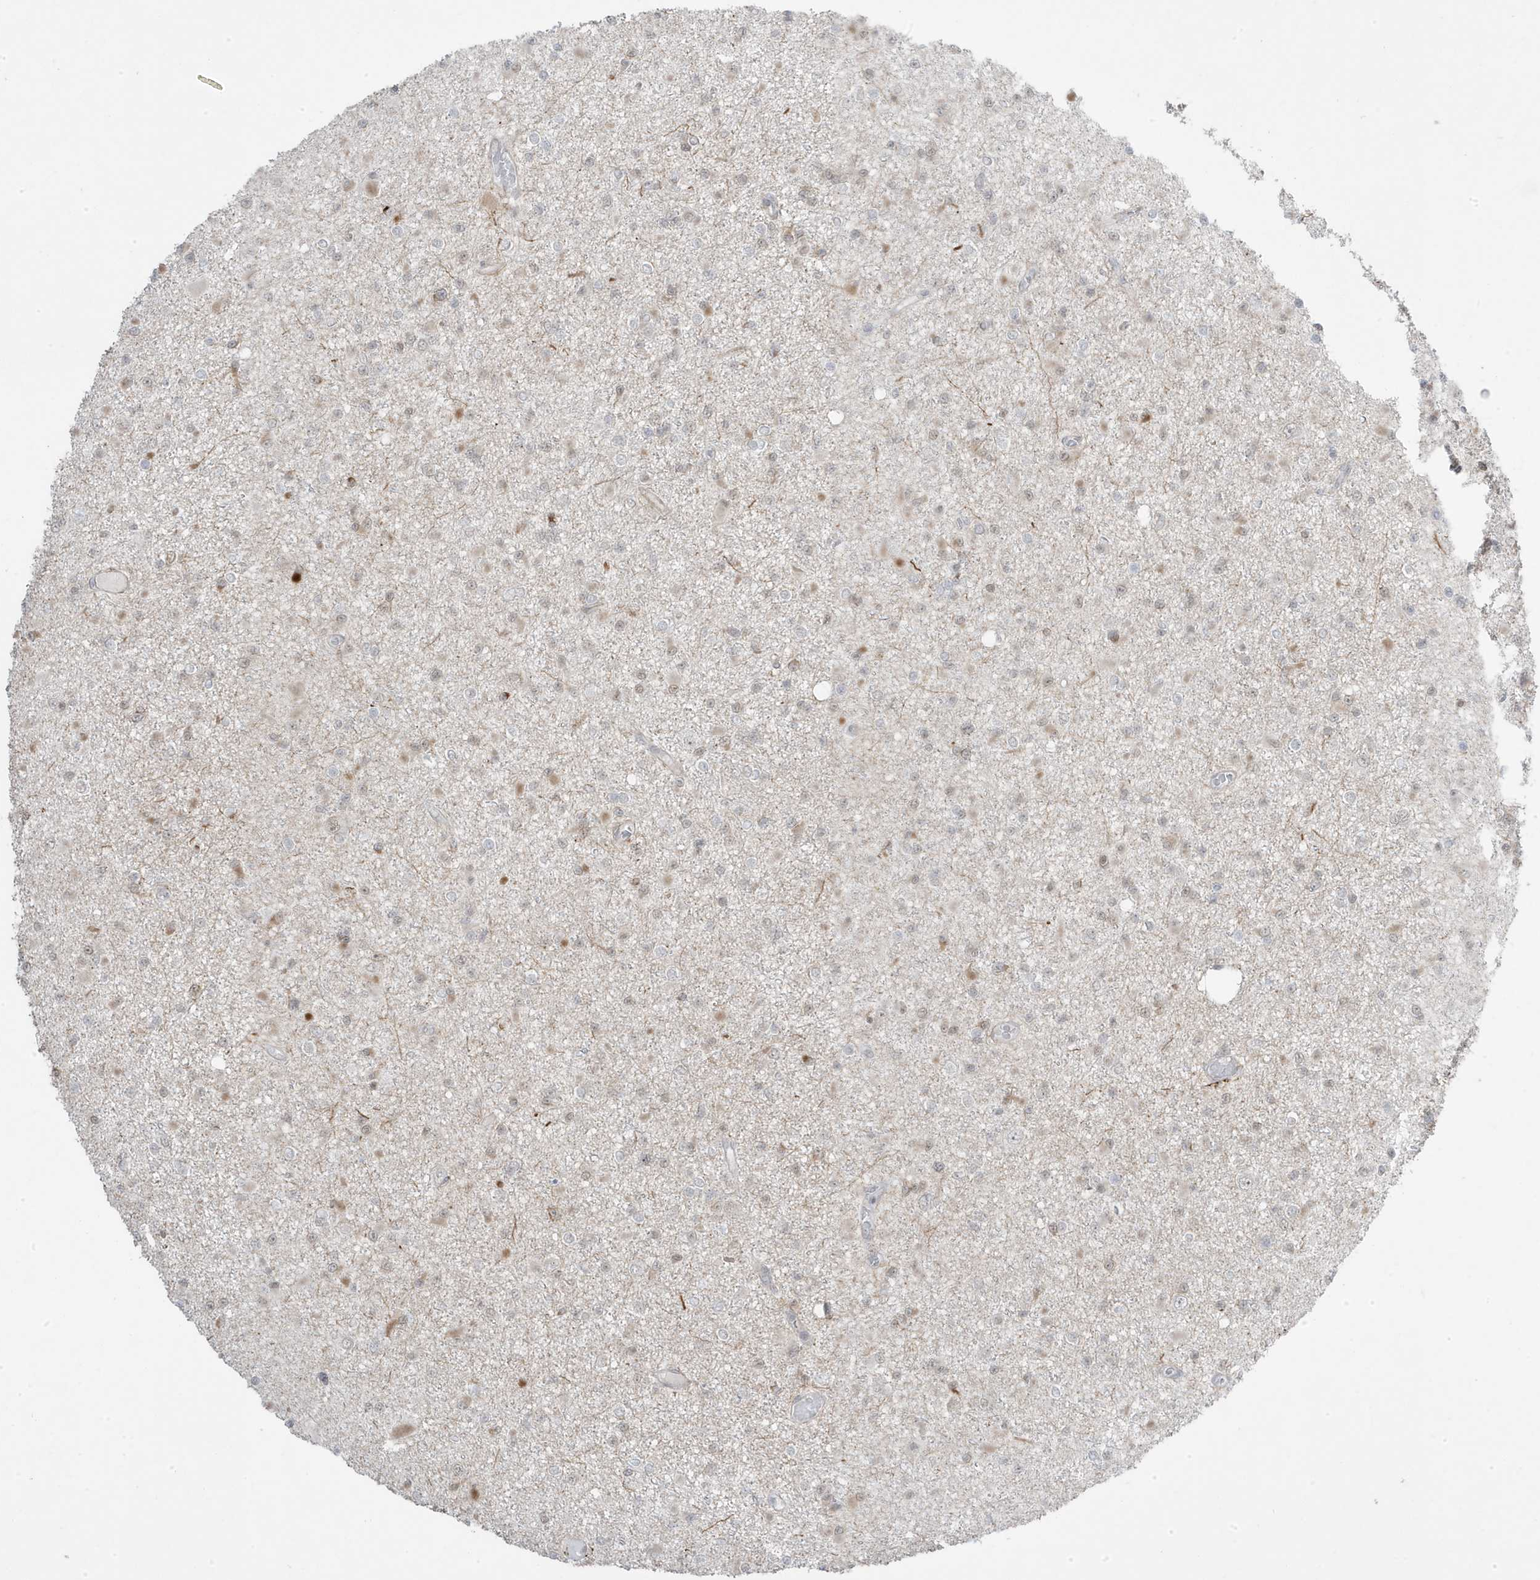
{"staining": {"intensity": "weak", "quantity": "25%-75%", "location": "cytoplasmic/membranous"}, "tissue": "glioma", "cell_type": "Tumor cells", "image_type": "cancer", "snomed": [{"axis": "morphology", "description": "Glioma, malignant, Low grade"}, {"axis": "topography", "description": "Brain"}], "caption": "DAB immunohistochemical staining of human malignant low-grade glioma demonstrates weak cytoplasmic/membranous protein positivity in approximately 25%-75% of tumor cells.", "gene": "ADAMTSL3", "patient": {"sex": "female", "age": 22}}